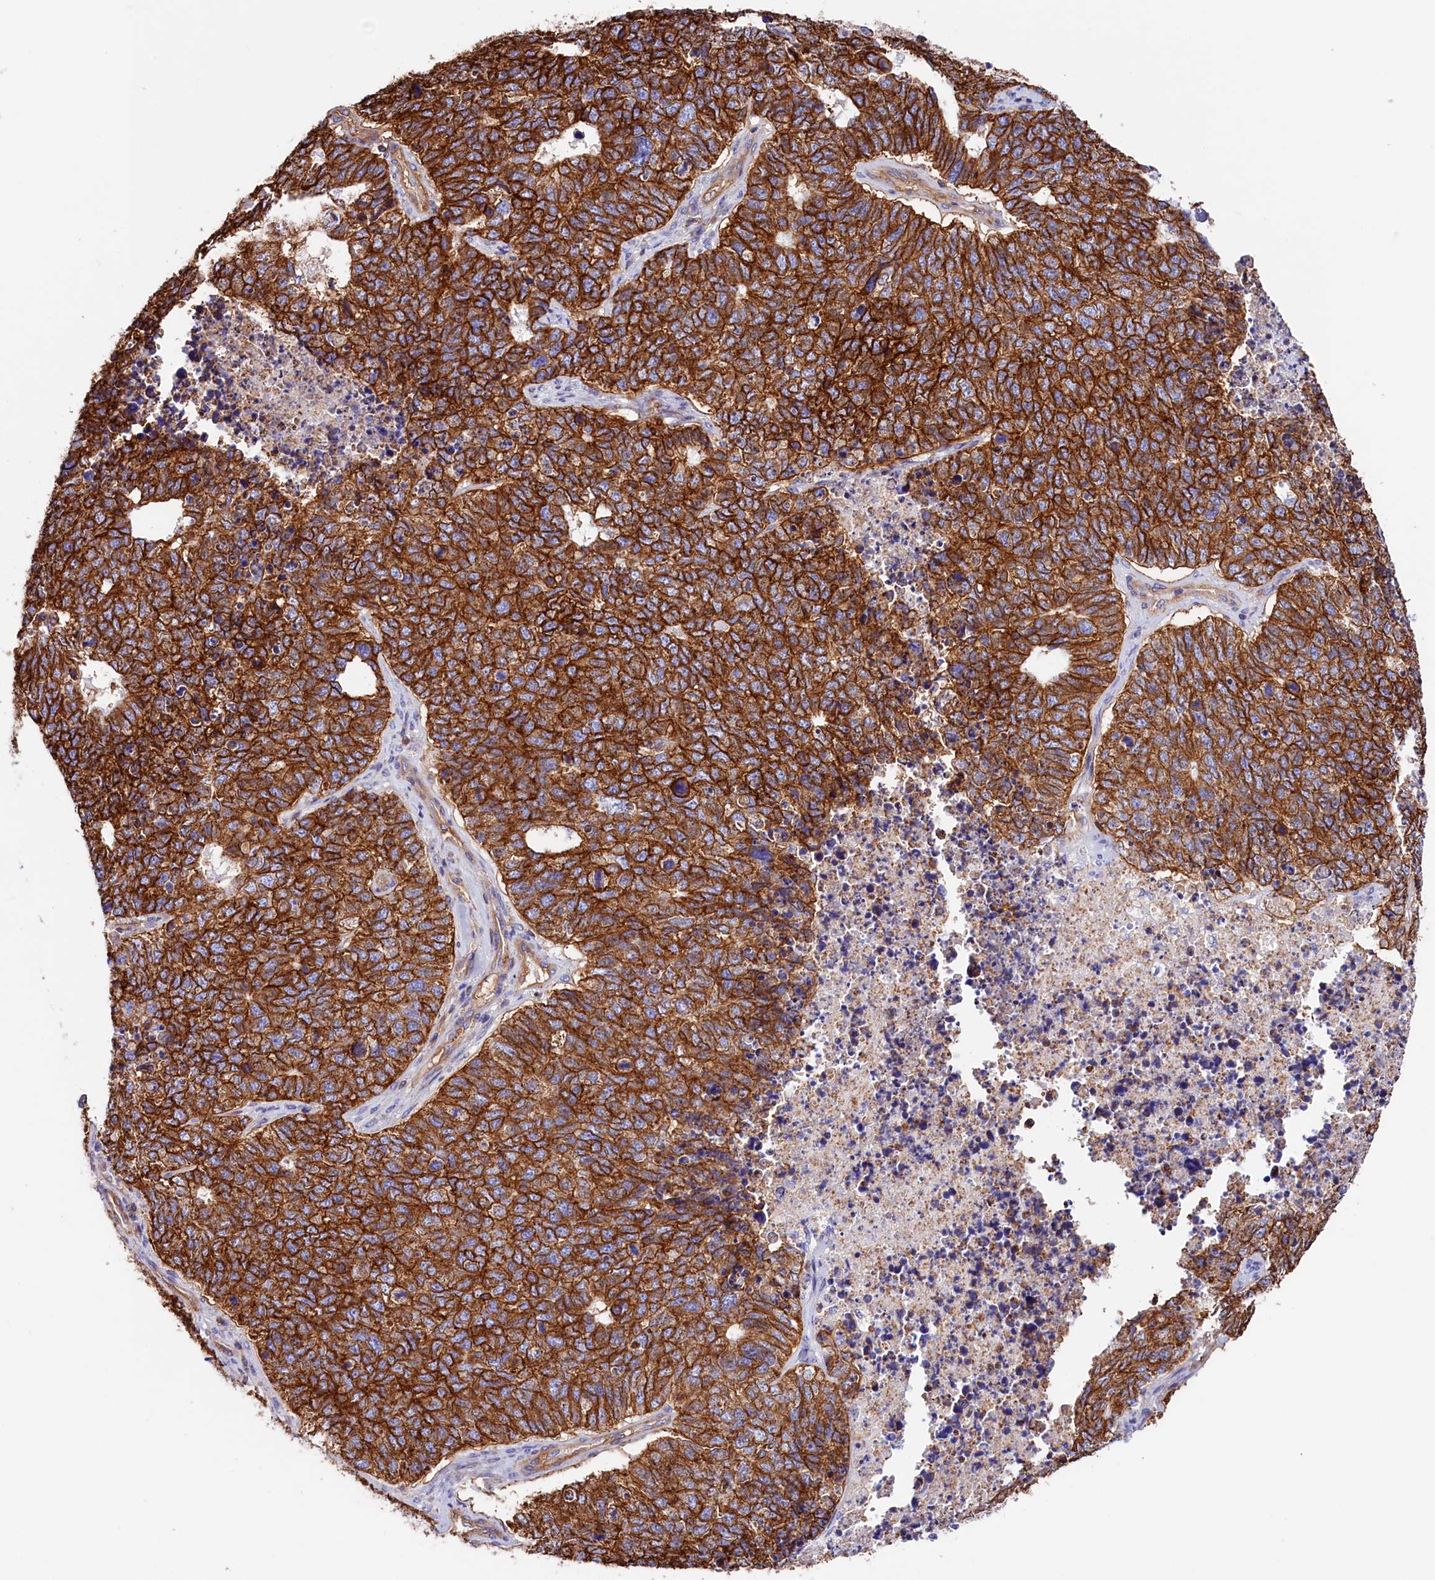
{"staining": {"intensity": "strong", "quantity": ">75%", "location": "cytoplasmic/membranous"}, "tissue": "cervical cancer", "cell_type": "Tumor cells", "image_type": "cancer", "snomed": [{"axis": "morphology", "description": "Squamous cell carcinoma, NOS"}, {"axis": "topography", "description": "Cervix"}], "caption": "Human cervical squamous cell carcinoma stained with a protein marker demonstrates strong staining in tumor cells.", "gene": "ATP2B4", "patient": {"sex": "female", "age": 63}}